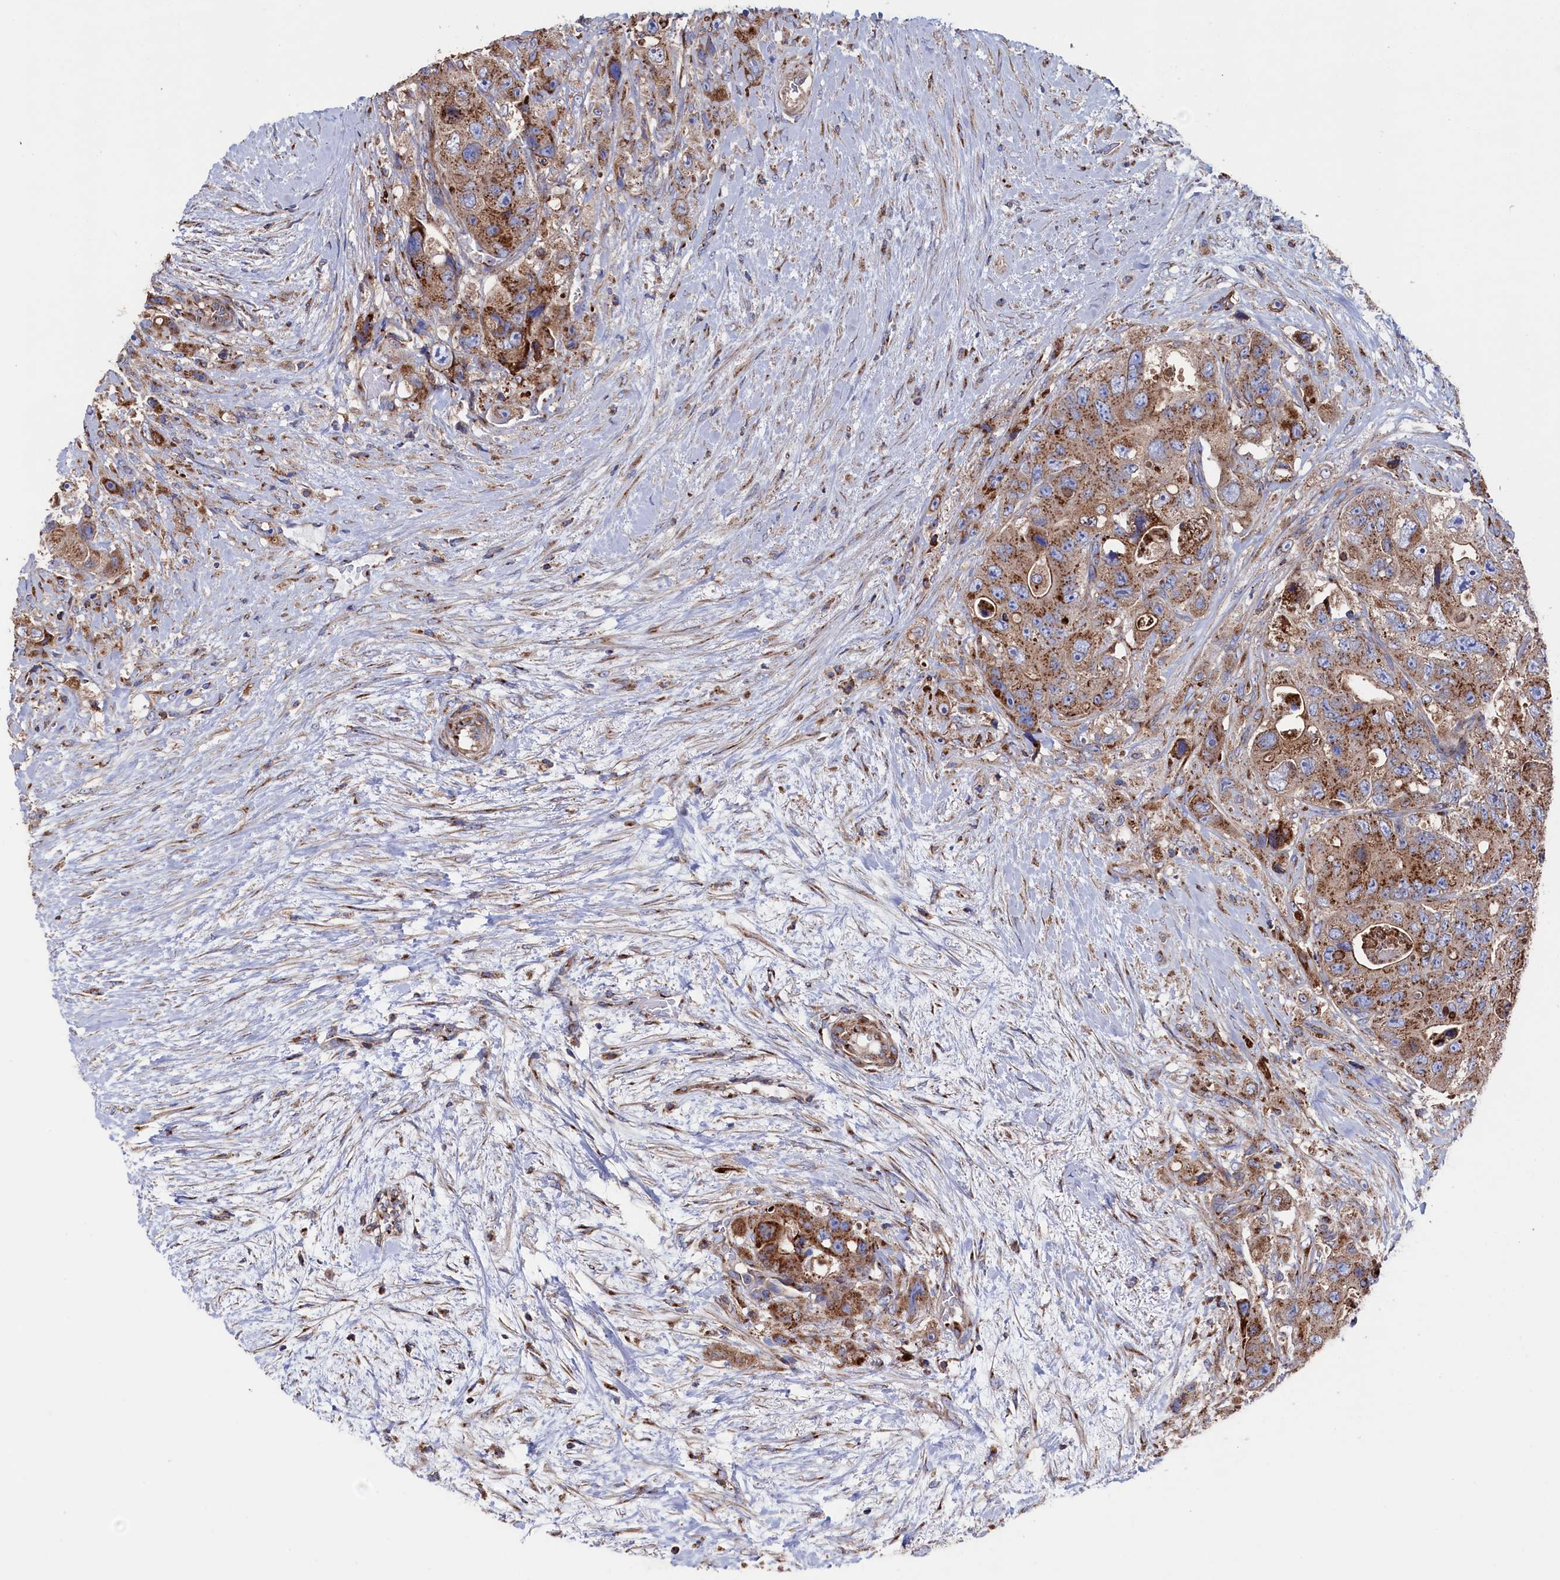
{"staining": {"intensity": "moderate", "quantity": ">75%", "location": "cytoplasmic/membranous"}, "tissue": "colorectal cancer", "cell_type": "Tumor cells", "image_type": "cancer", "snomed": [{"axis": "morphology", "description": "Adenocarcinoma, NOS"}, {"axis": "topography", "description": "Colon"}], "caption": "Immunohistochemical staining of colorectal cancer (adenocarcinoma) demonstrates medium levels of moderate cytoplasmic/membranous protein expression in about >75% of tumor cells.", "gene": "PRRC1", "patient": {"sex": "female", "age": 46}}